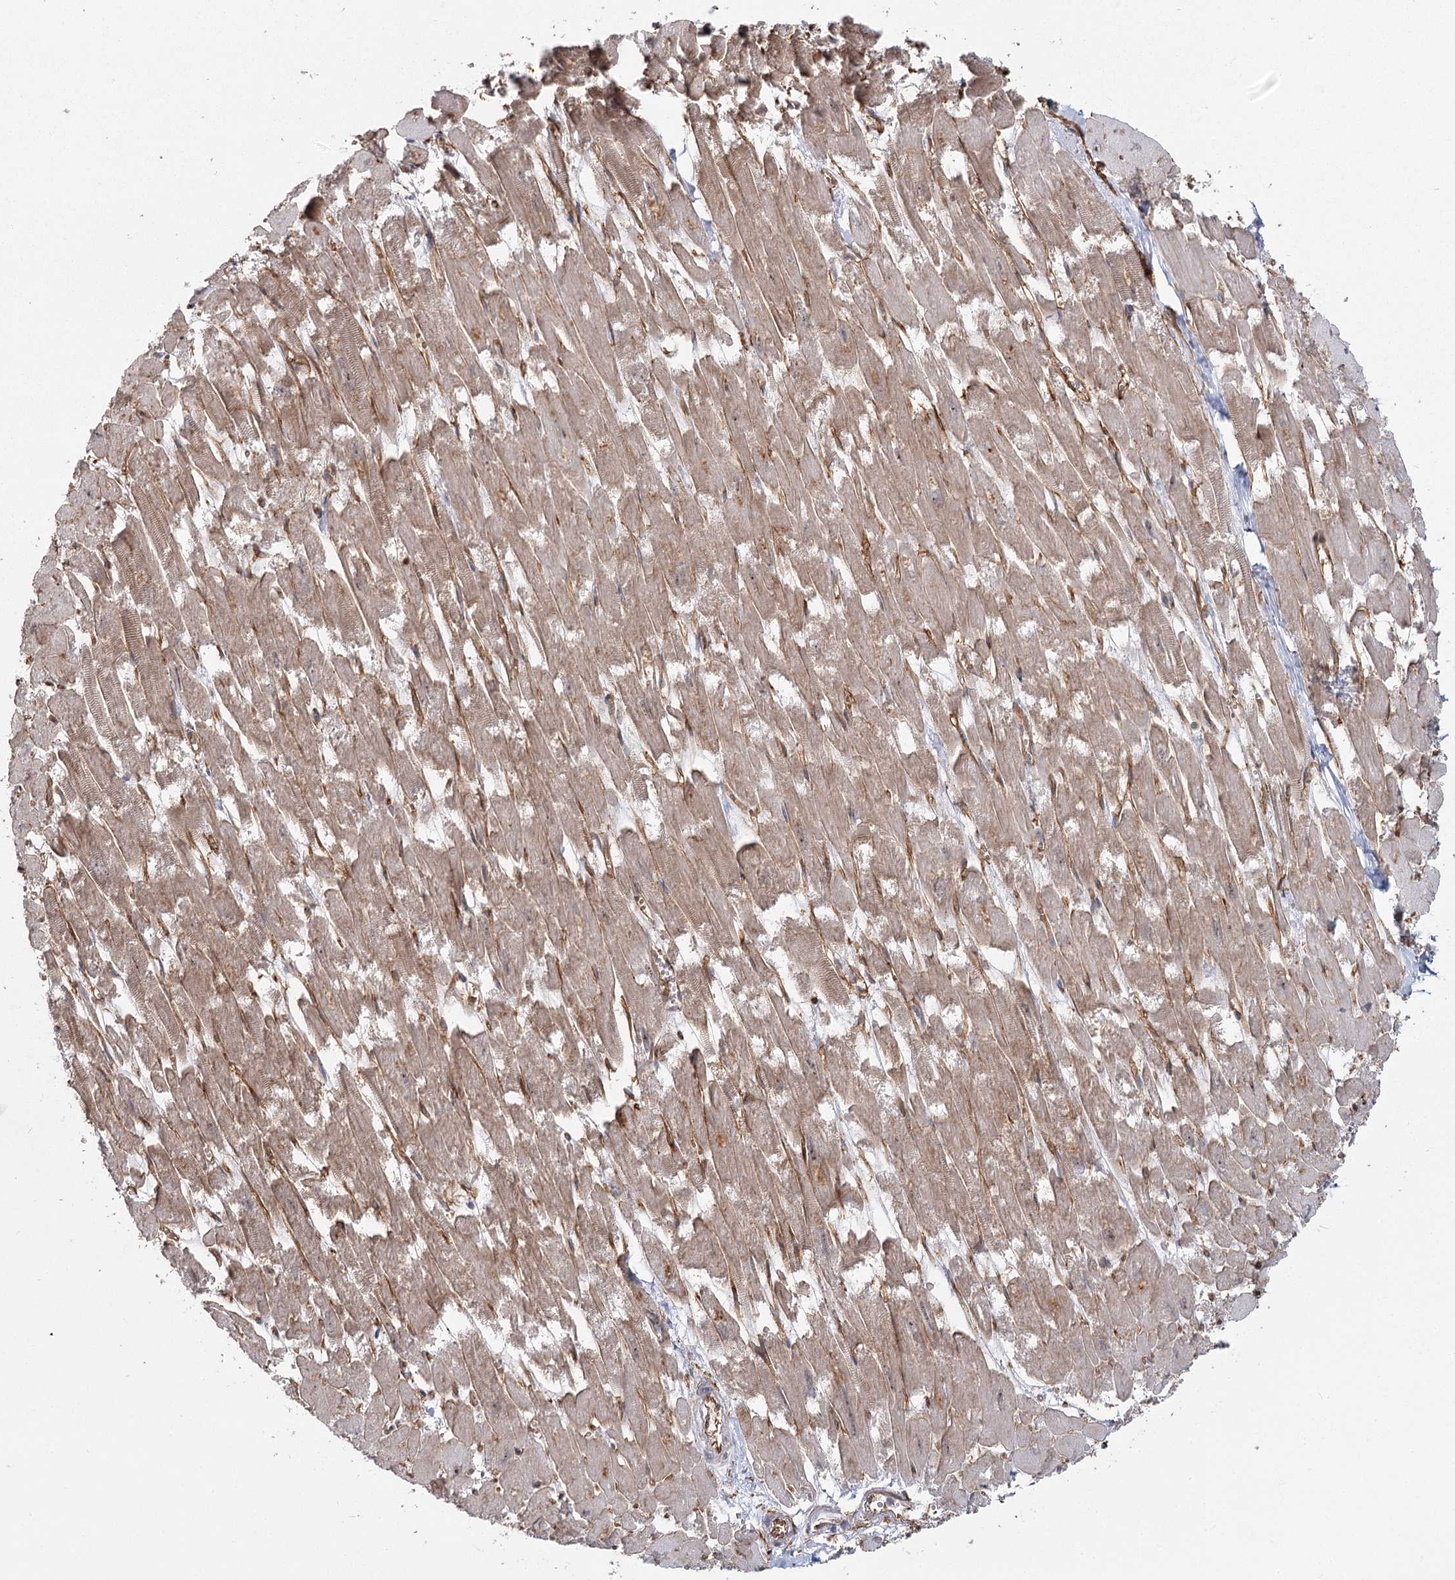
{"staining": {"intensity": "weak", "quantity": ">75%", "location": "cytoplasmic/membranous"}, "tissue": "heart muscle", "cell_type": "Cardiomyocytes", "image_type": "normal", "snomed": [{"axis": "morphology", "description": "Normal tissue, NOS"}, {"axis": "topography", "description": "Heart"}], "caption": "Heart muscle was stained to show a protein in brown. There is low levels of weak cytoplasmic/membranous staining in approximately >75% of cardiomyocytes.", "gene": "RPP14", "patient": {"sex": "male", "age": 54}}